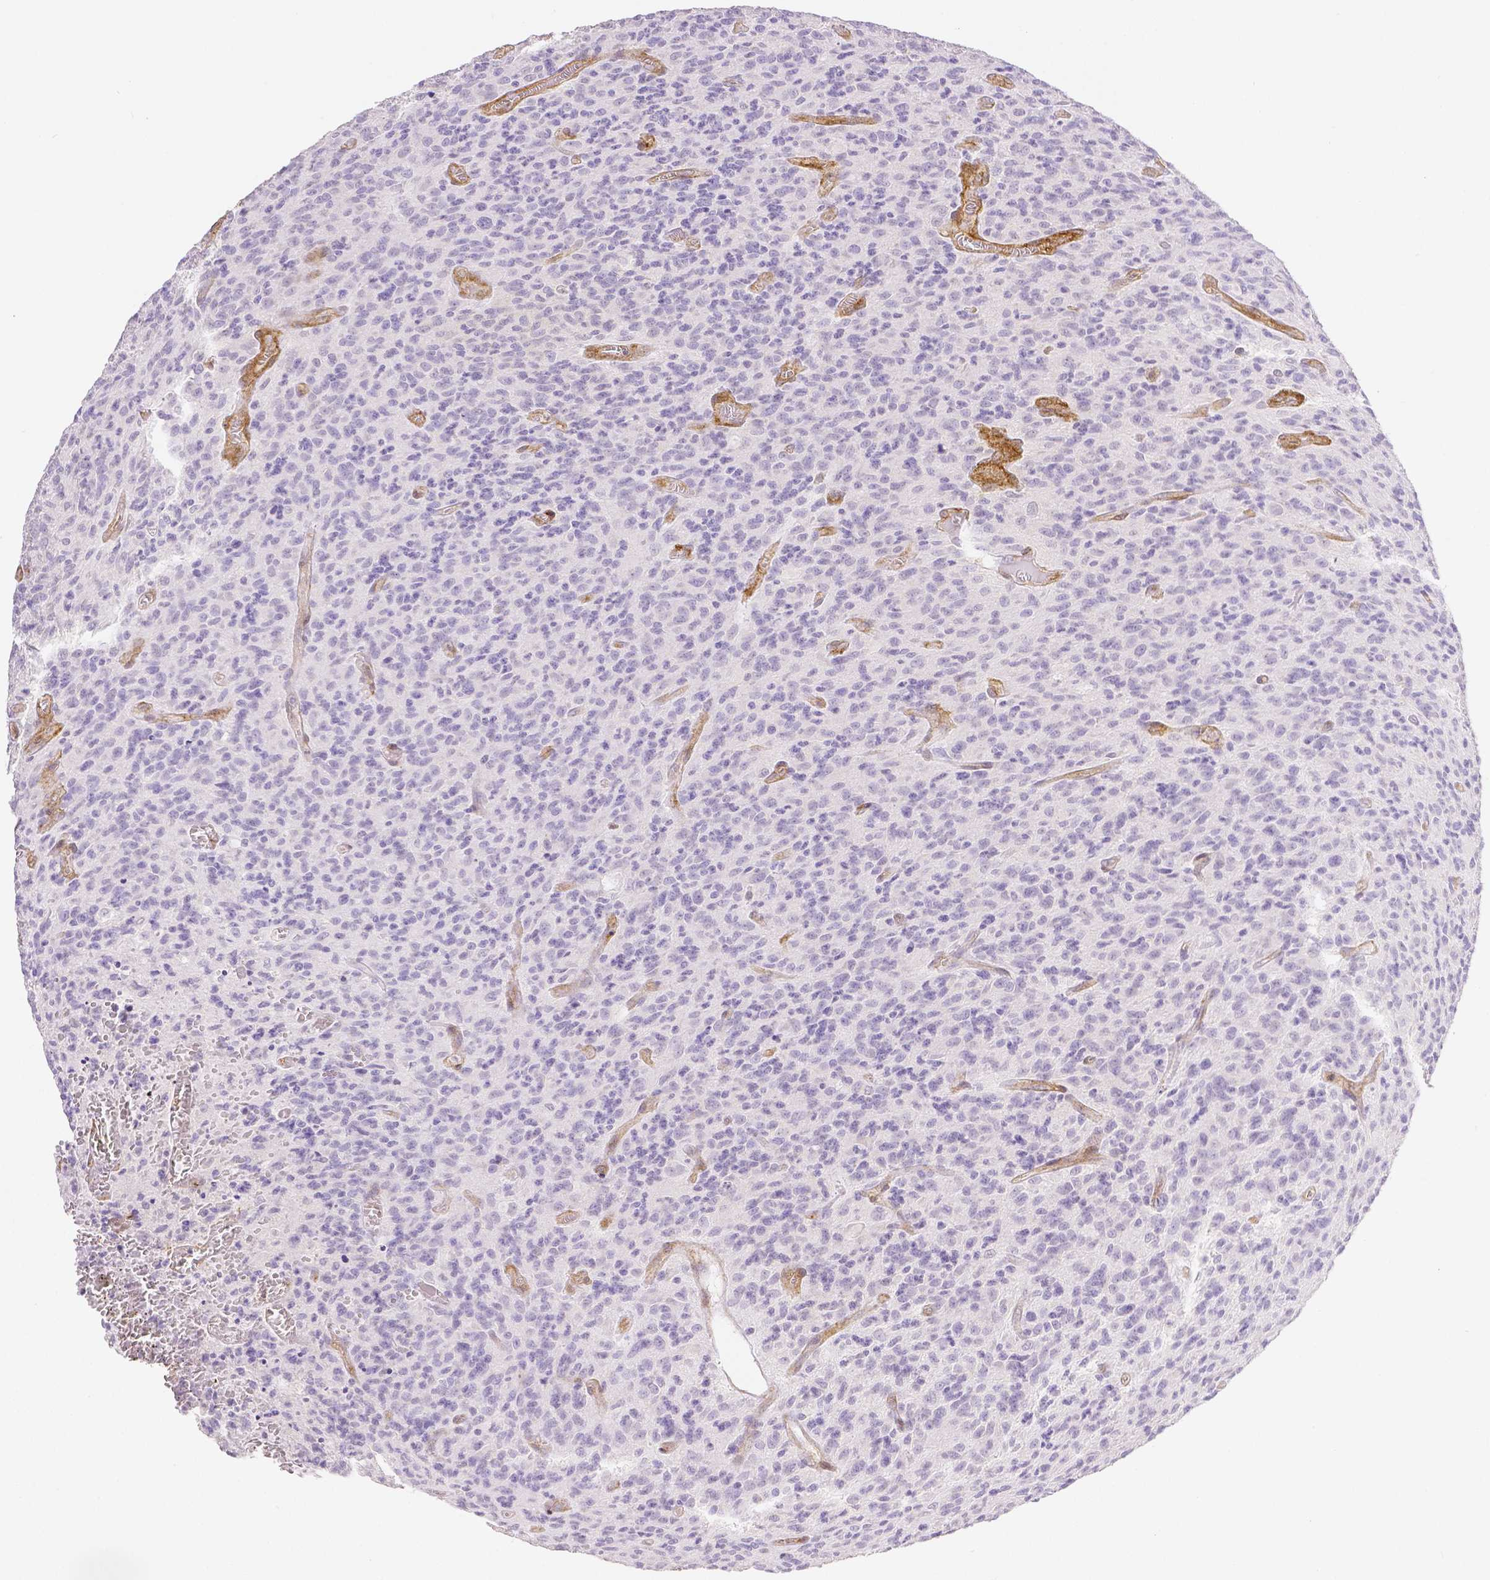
{"staining": {"intensity": "negative", "quantity": "none", "location": "none"}, "tissue": "glioma", "cell_type": "Tumor cells", "image_type": "cancer", "snomed": [{"axis": "morphology", "description": "Glioma, malignant, High grade"}, {"axis": "topography", "description": "Brain"}], "caption": "Immunohistochemical staining of human glioma exhibits no significant staining in tumor cells.", "gene": "THY1", "patient": {"sex": "male", "age": 76}}